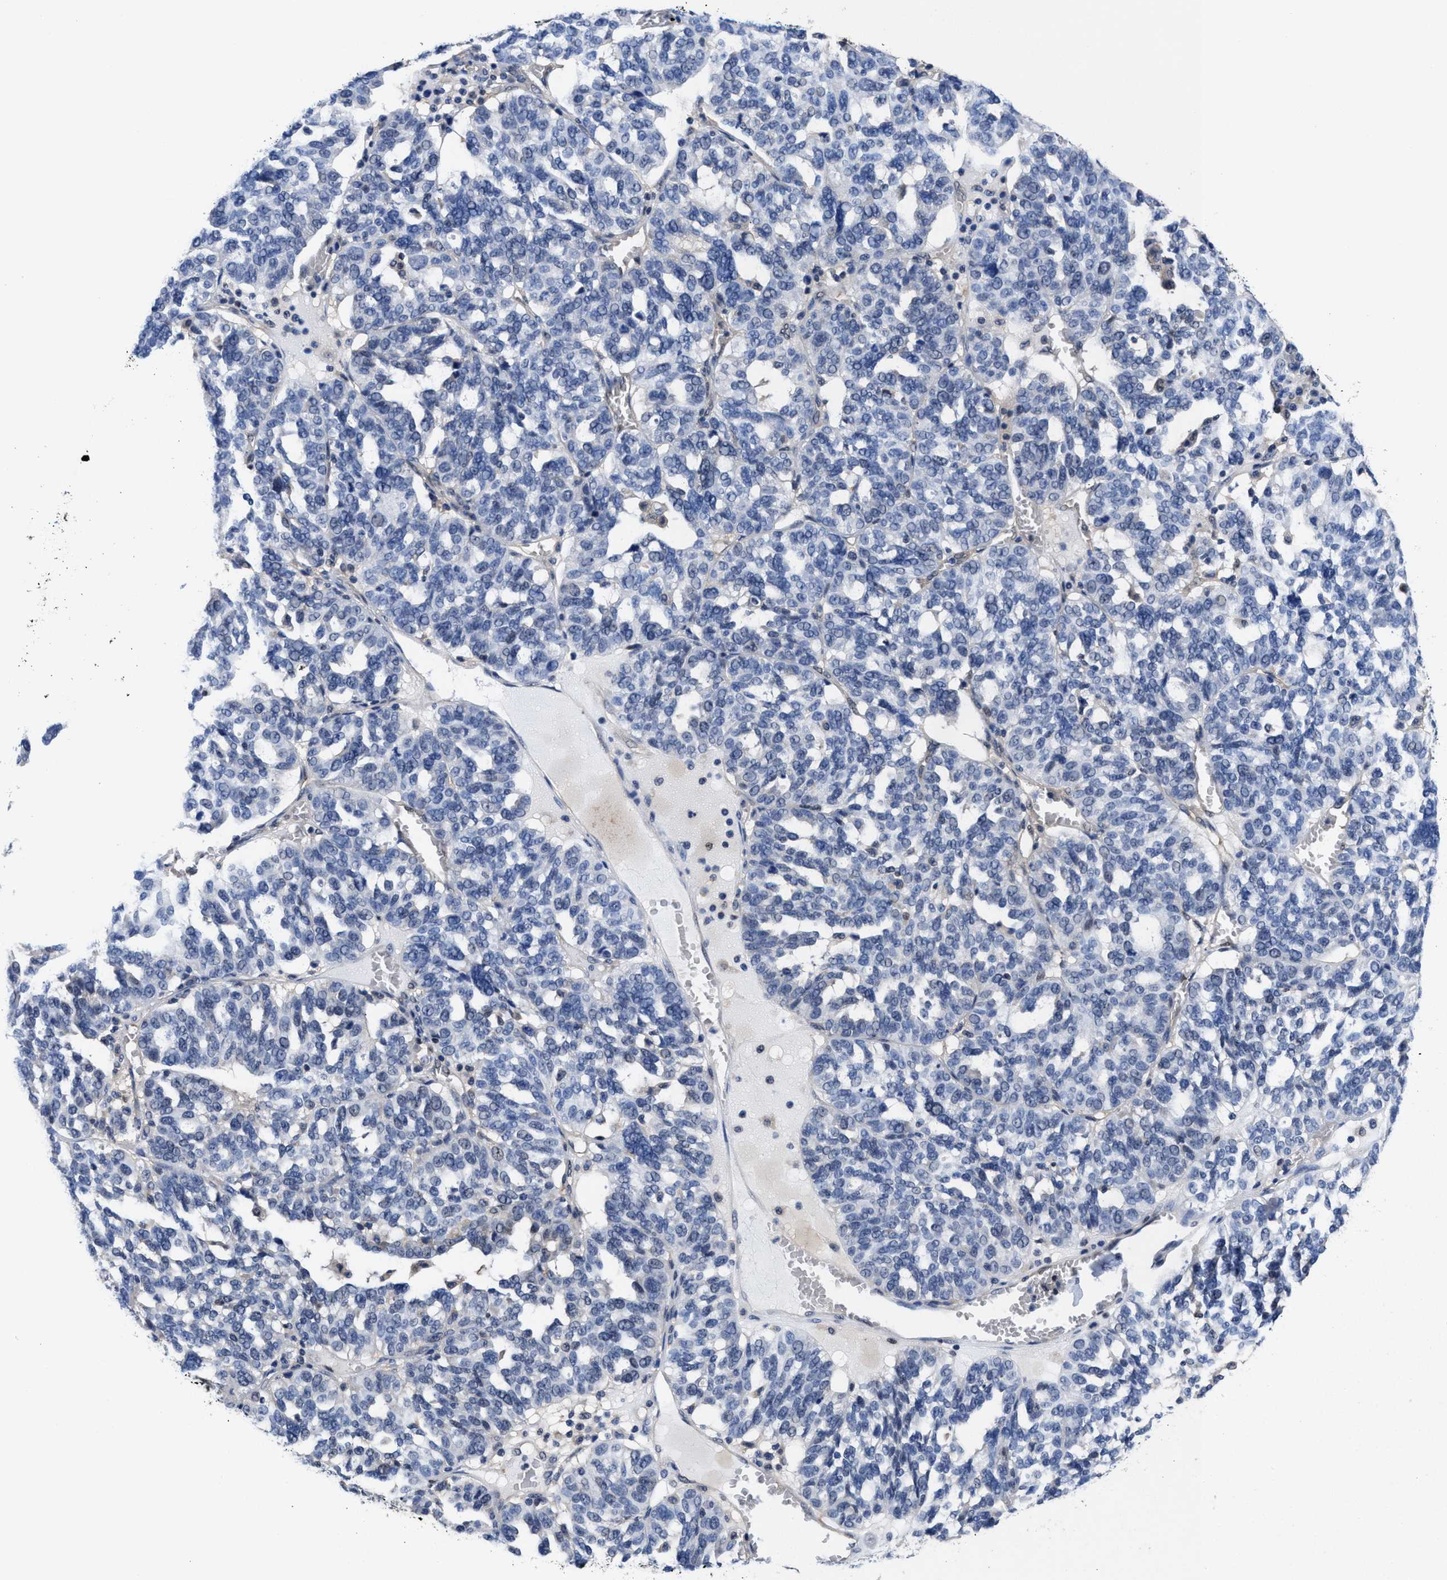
{"staining": {"intensity": "negative", "quantity": "none", "location": "none"}, "tissue": "ovarian cancer", "cell_type": "Tumor cells", "image_type": "cancer", "snomed": [{"axis": "morphology", "description": "Cystadenocarcinoma, serous, NOS"}, {"axis": "topography", "description": "Ovary"}], "caption": "The histopathology image shows no significant positivity in tumor cells of ovarian serous cystadenocarcinoma.", "gene": "ACLY", "patient": {"sex": "female", "age": 59}}